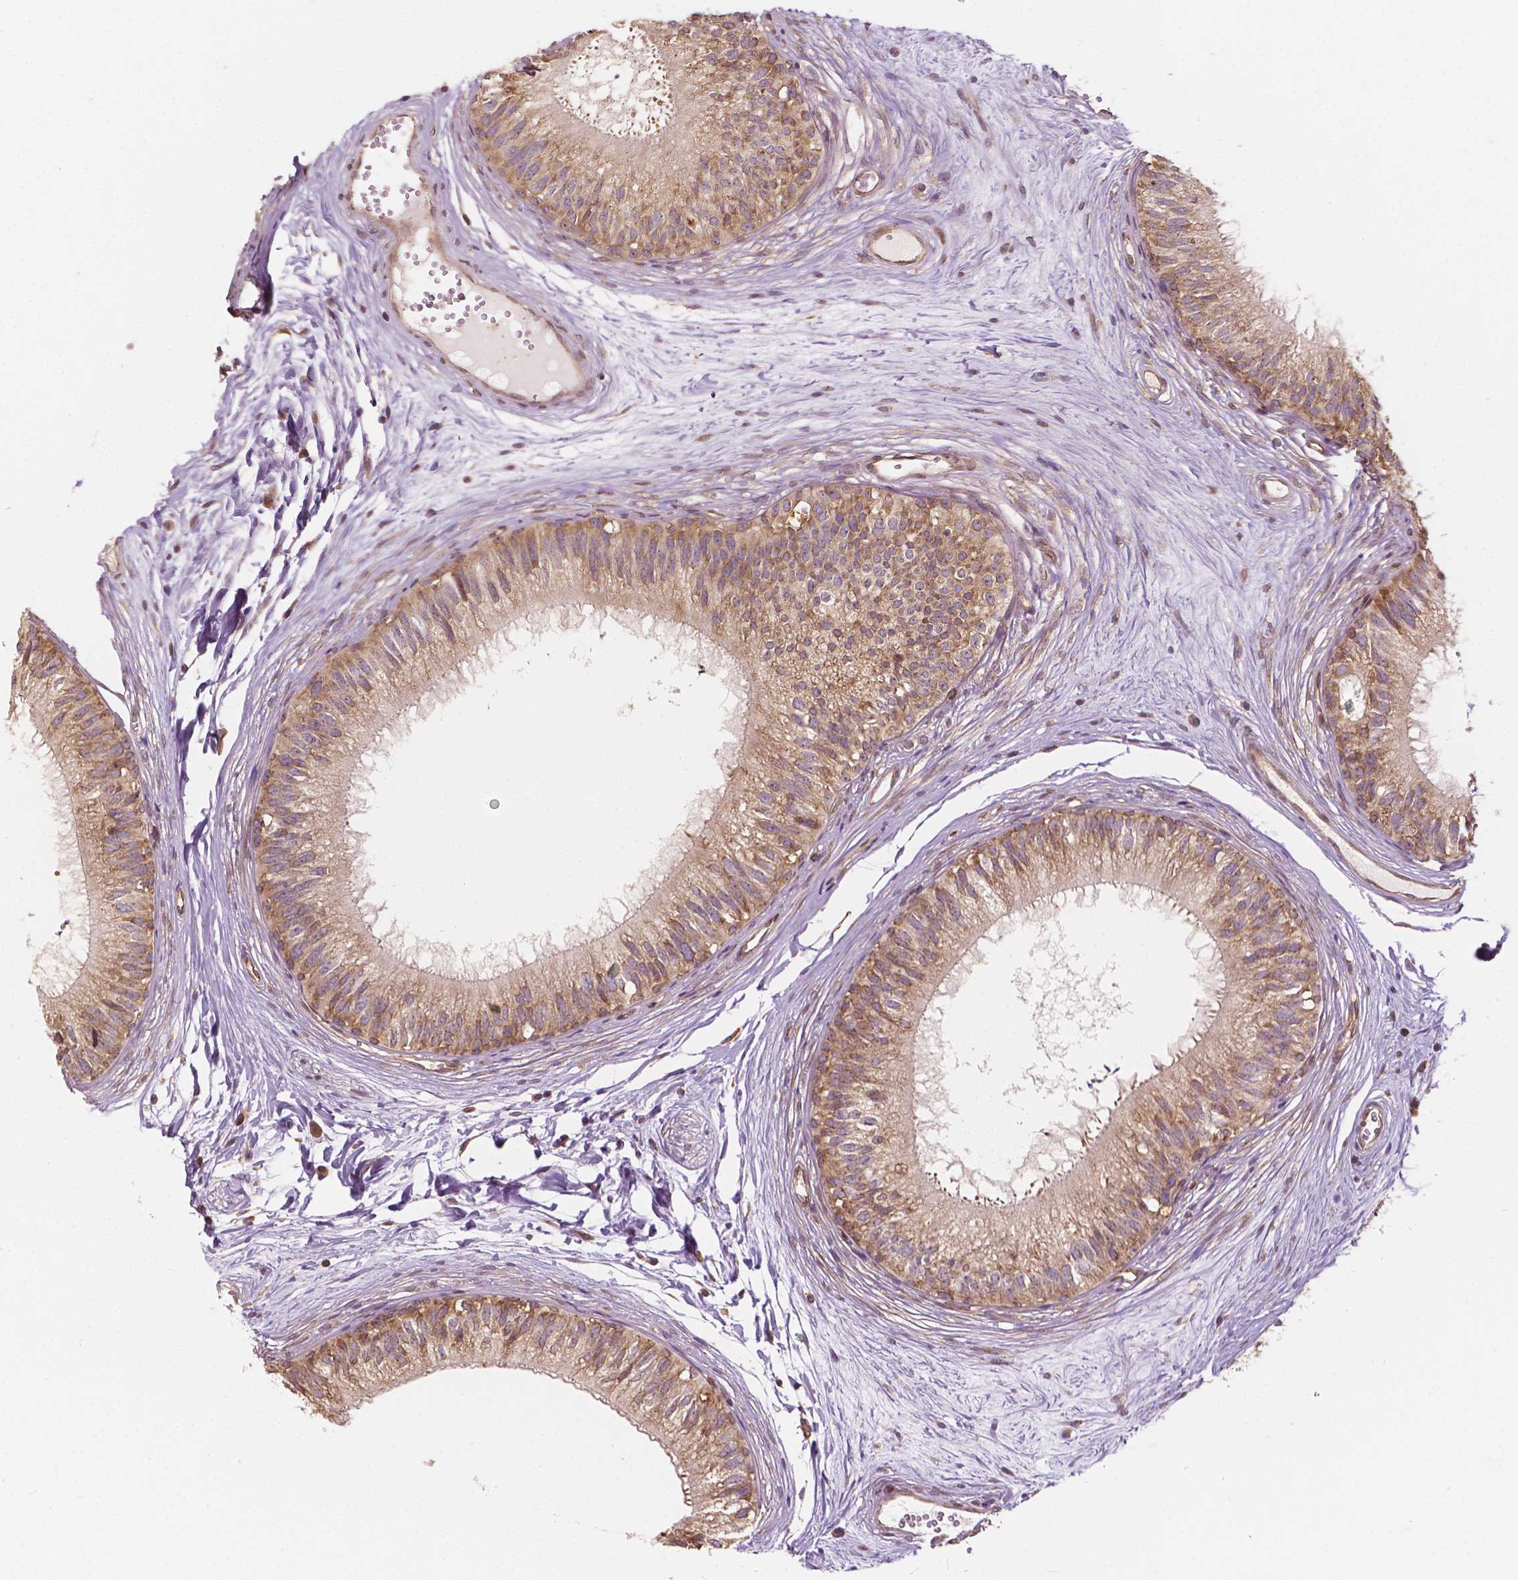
{"staining": {"intensity": "moderate", "quantity": ">75%", "location": "cytoplasmic/membranous"}, "tissue": "epididymis", "cell_type": "Glandular cells", "image_type": "normal", "snomed": [{"axis": "morphology", "description": "Normal tissue, NOS"}, {"axis": "topography", "description": "Epididymis"}], "caption": "IHC micrograph of unremarkable epididymis stained for a protein (brown), which shows medium levels of moderate cytoplasmic/membranous expression in about >75% of glandular cells.", "gene": "G3BP1", "patient": {"sex": "male", "age": 29}}